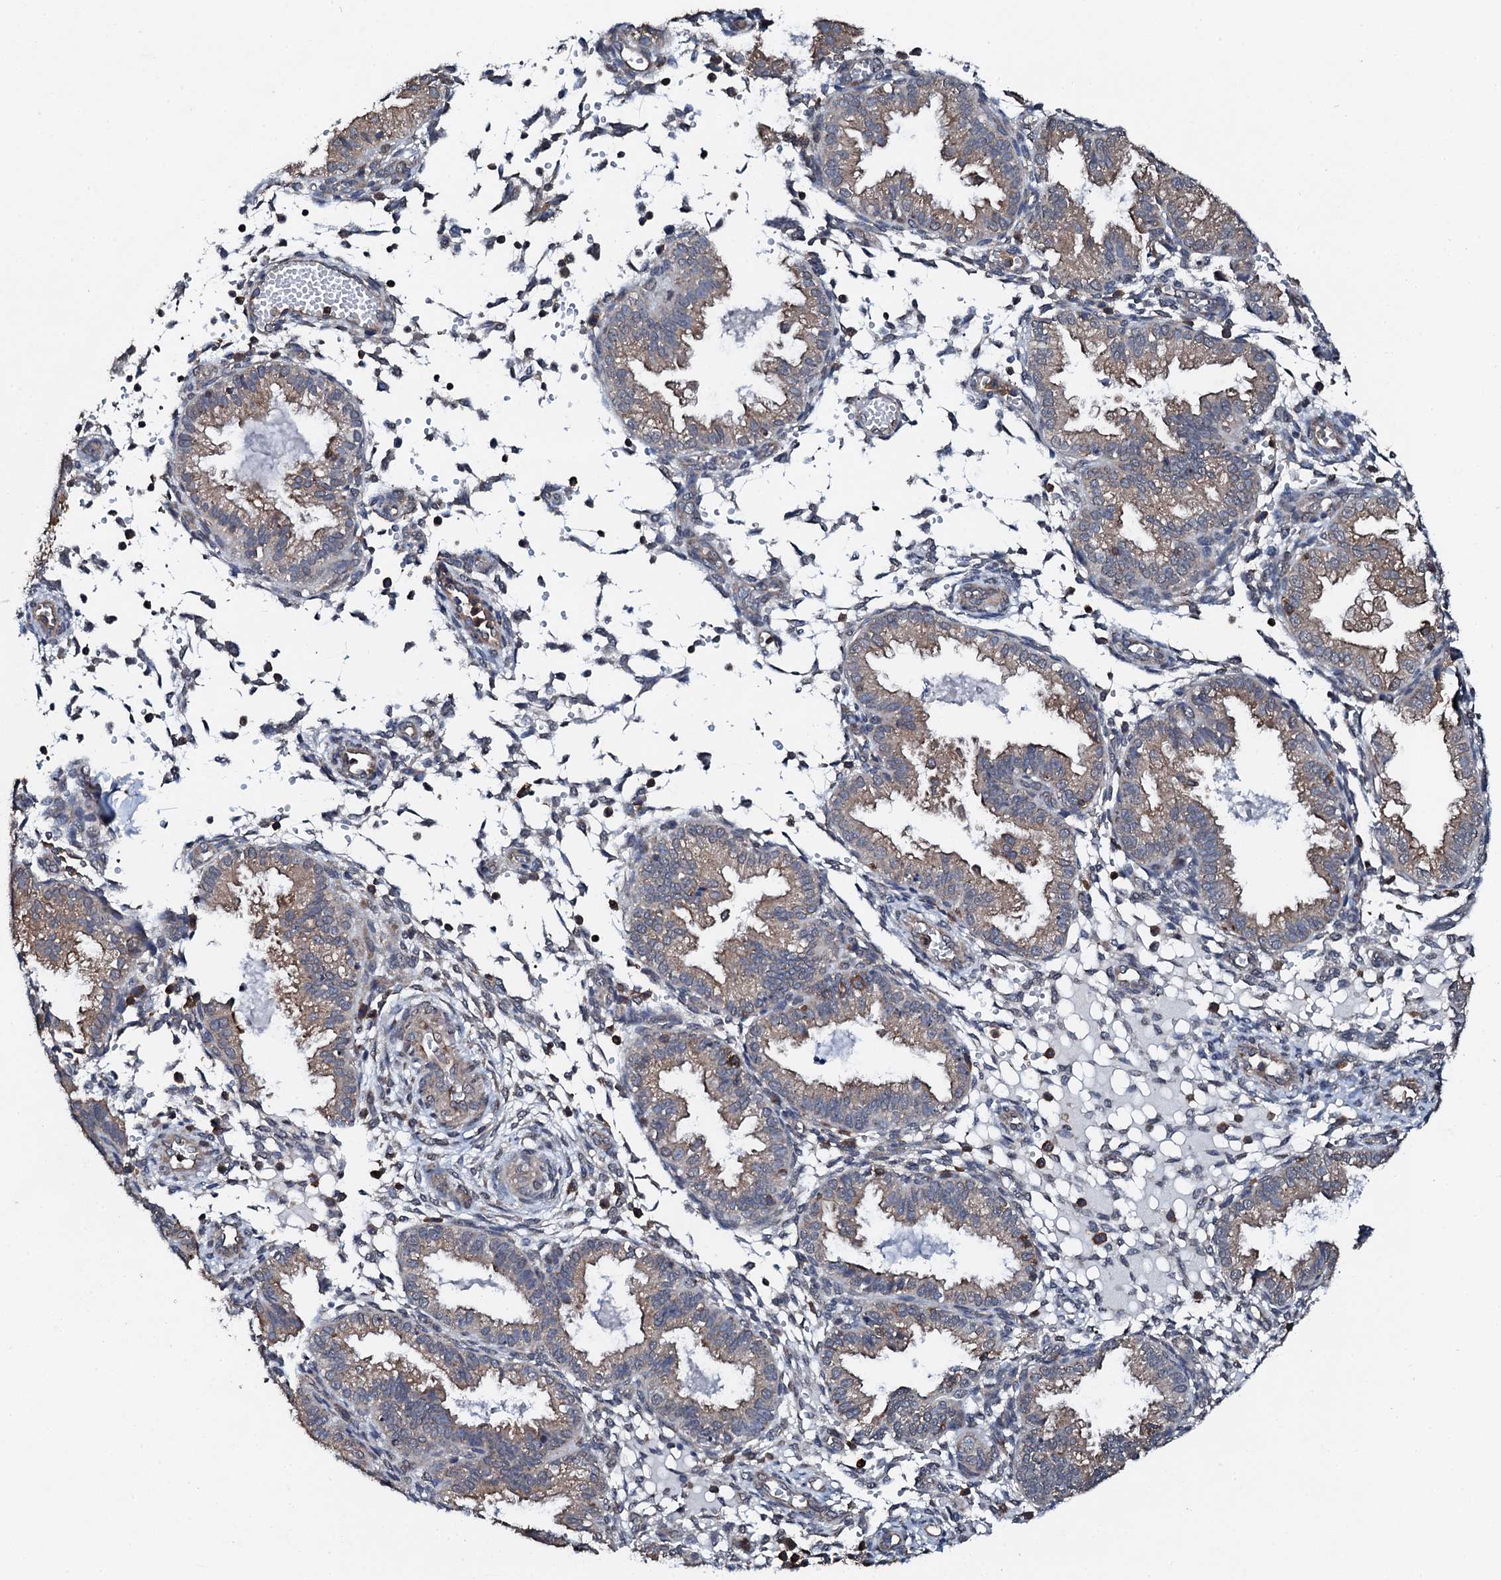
{"staining": {"intensity": "negative", "quantity": "none", "location": "none"}, "tissue": "endometrium", "cell_type": "Cells in endometrial stroma", "image_type": "normal", "snomed": [{"axis": "morphology", "description": "Normal tissue, NOS"}, {"axis": "topography", "description": "Endometrium"}], "caption": "An IHC photomicrograph of unremarkable endometrium is shown. There is no staining in cells in endometrial stroma of endometrium. The staining was performed using DAB (3,3'-diaminobenzidine) to visualize the protein expression in brown, while the nuclei were stained in blue with hematoxylin (Magnification: 20x).", "gene": "EDC4", "patient": {"sex": "female", "age": 33}}